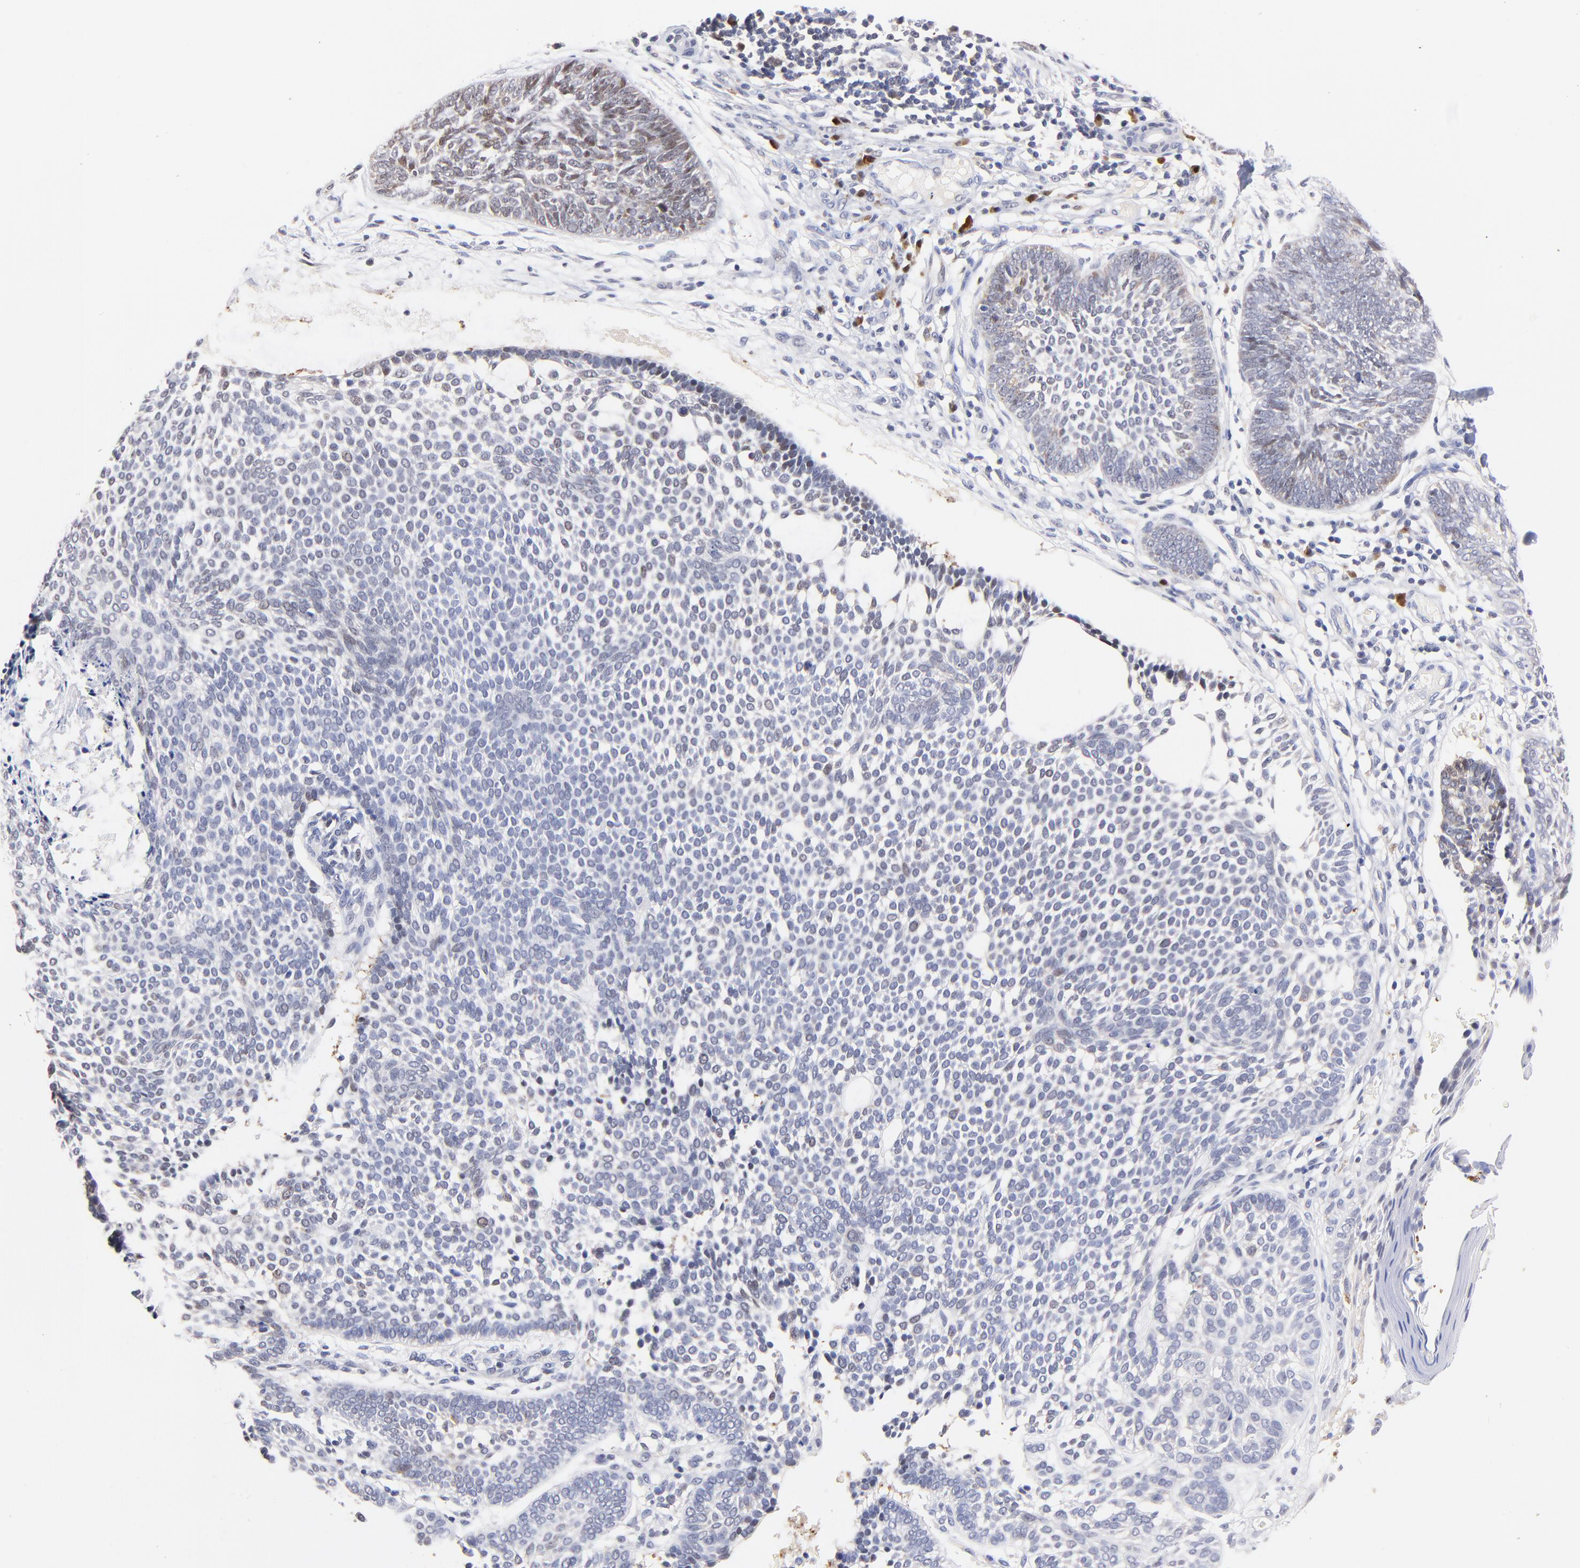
{"staining": {"intensity": "weak", "quantity": "<25%", "location": "nuclear"}, "tissue": "skin cancer", "cell_type": "Tumor cells", "image_type": "cancer", "snomed": [{"axis": "morphology", "description": "Basal cell carcinoma"}, {"axis": "topography", "description": "Skin"}], "caption": "Skin cancer was stained to show a protein in brown. There is no significant positivity in tumor cells.", "gene": "ZNF155", "patient": {"sex": "male", "age": 87}}